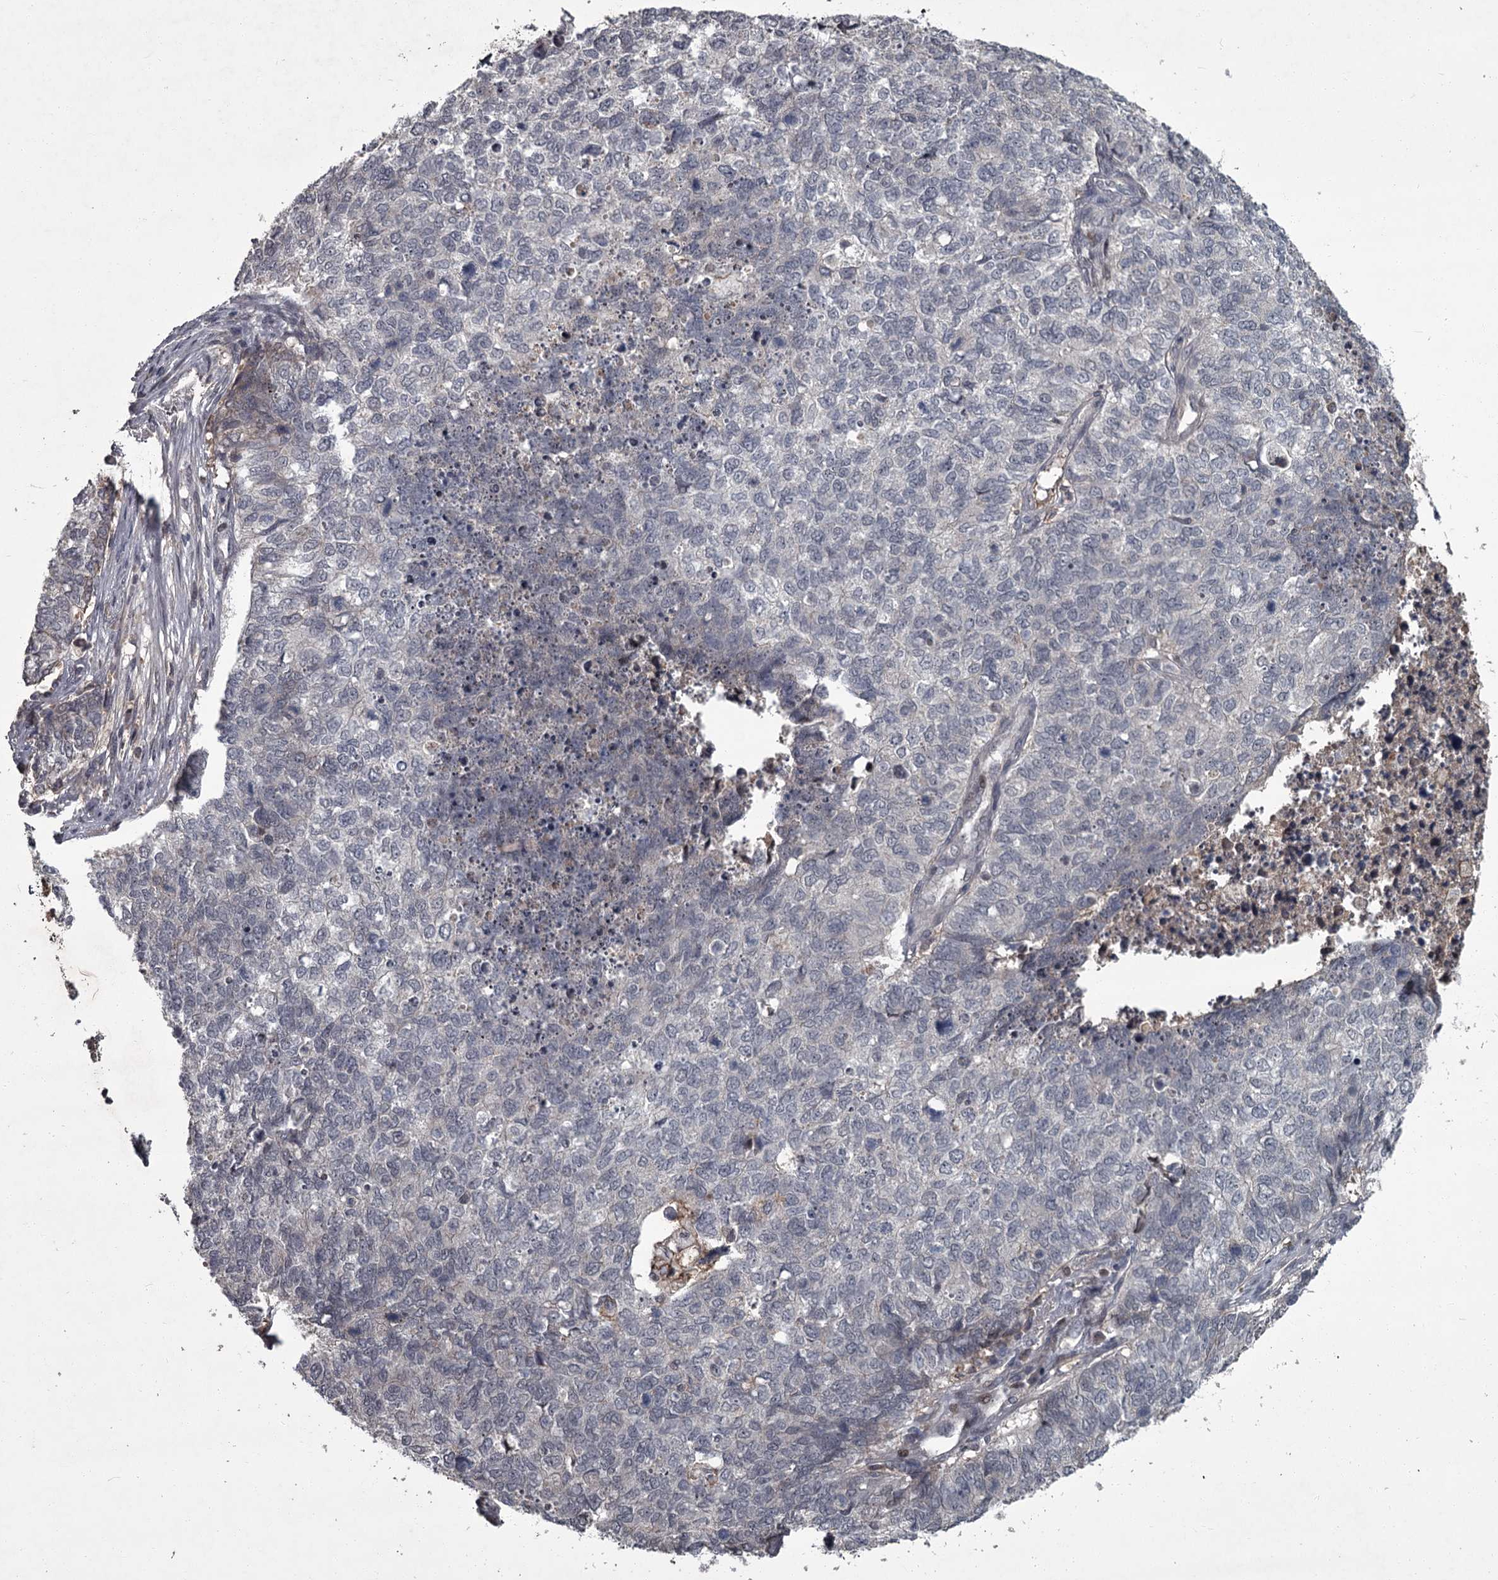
{"staining": {"intensity": "negative", "quantity": "none", "location": "none"}, "tissue": "cervical cancer", "cell_type": "Tumor cells", "image_type": "cancer", "snomed": [{"axis": "morphology", "description": "Squamous cell carcinoma, NOS"}, {"axis": "topography", "description": "Cervix"}], "caption": "Photomicrograph shows no protein positivity in tumor cells of cervical squamous cell carcinoma tissue.", "gene": "FLVCR2", "patient": {"sex": "female", "age": 63}}